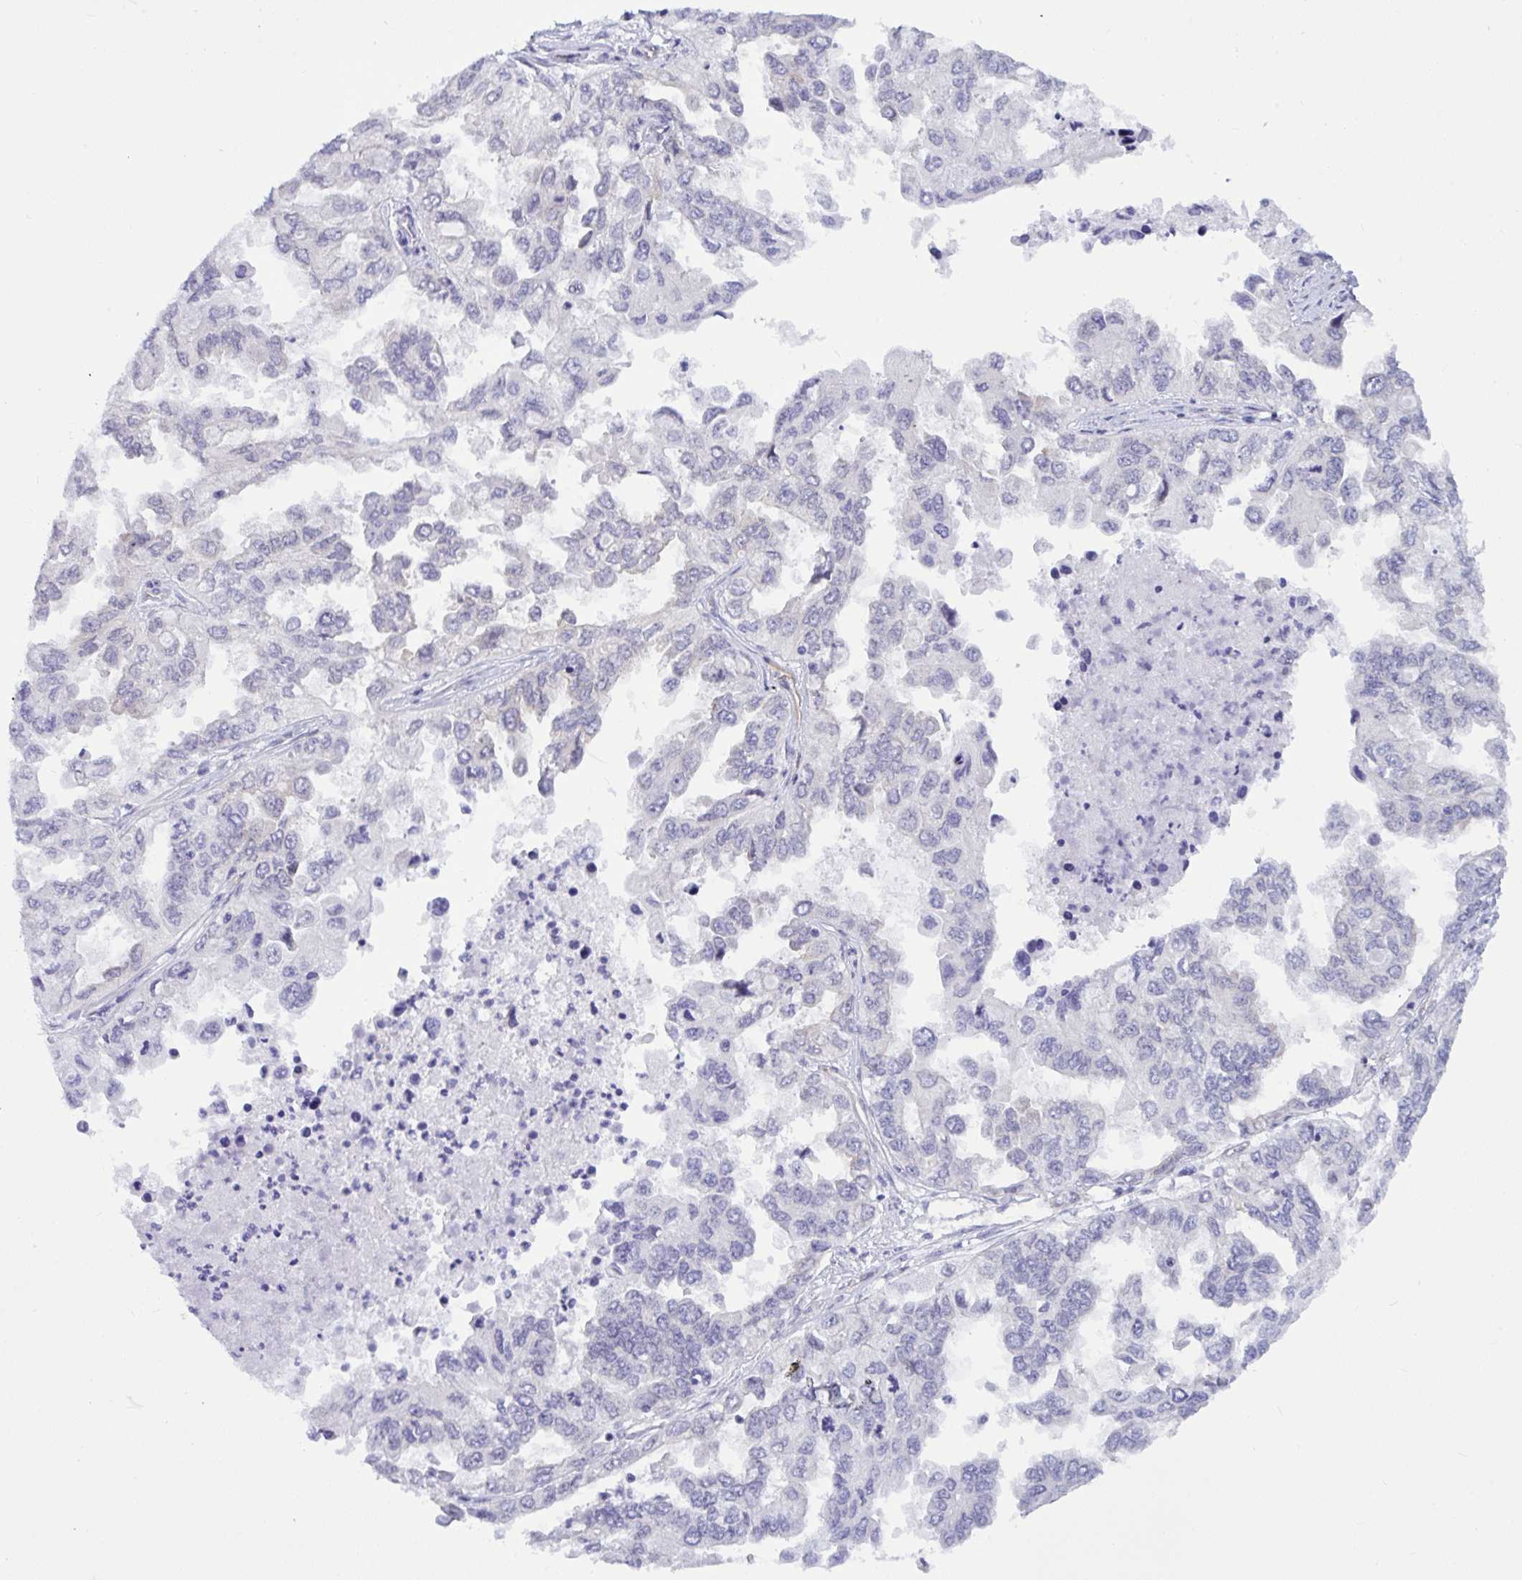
{"staining": {"intensity": "negative", "quantity": "none", "location": "none"}, "tissue": "ovarian cancer", "cell_type": "Tumor cells", "image_type": "cancer", "snomed": [{"axis": "morphology", "description": "Cystadenocarcinoma, serous, NOS"}, {"axis": "topography", "description": "Ovary"}], "caption": "Tumor cells show no significant positivity in ovarian cancer.", "gene": "EML1", "patient": {"sex": "female", "age": 53}}